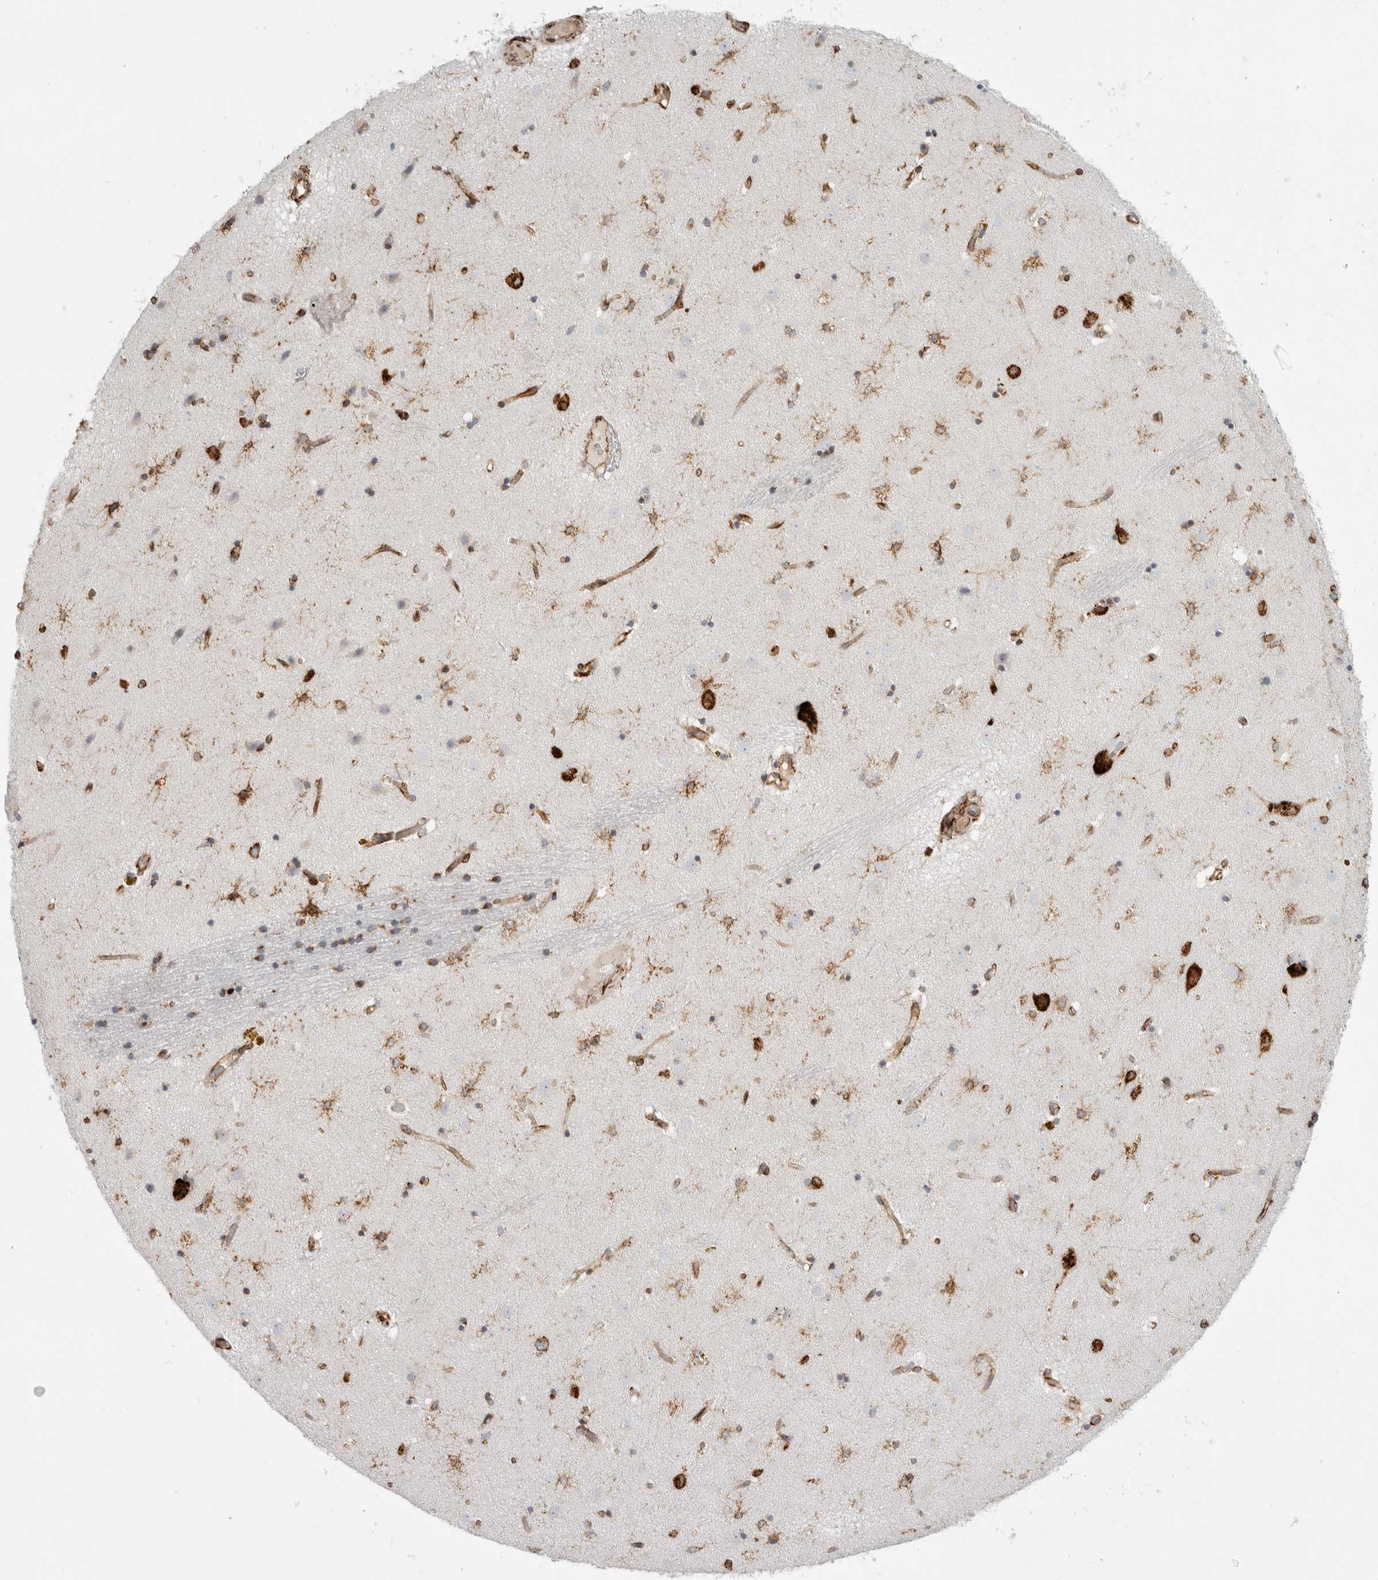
{"staining": {"intensity": "moderate", "quantity": "25%-75%", "location": "cytoplasmic/membranous"}, "tissue": "caudate", "cell_type": "Glial cells", "image_type": "normal", "snomed": [{"axis": "morphology", "description": "Normal tissue, NOS"}, {"axis": "topography", "description": "Lateral ventricle wall"}], "caption": "Protein positivity by immunohistochemistry displays moderate cytoplasmic/membranous positivity in about 25%-75% of glial cells in benign caudate.", "gene": "OSTN", "patient": {"sex": "male", "age": 70}}